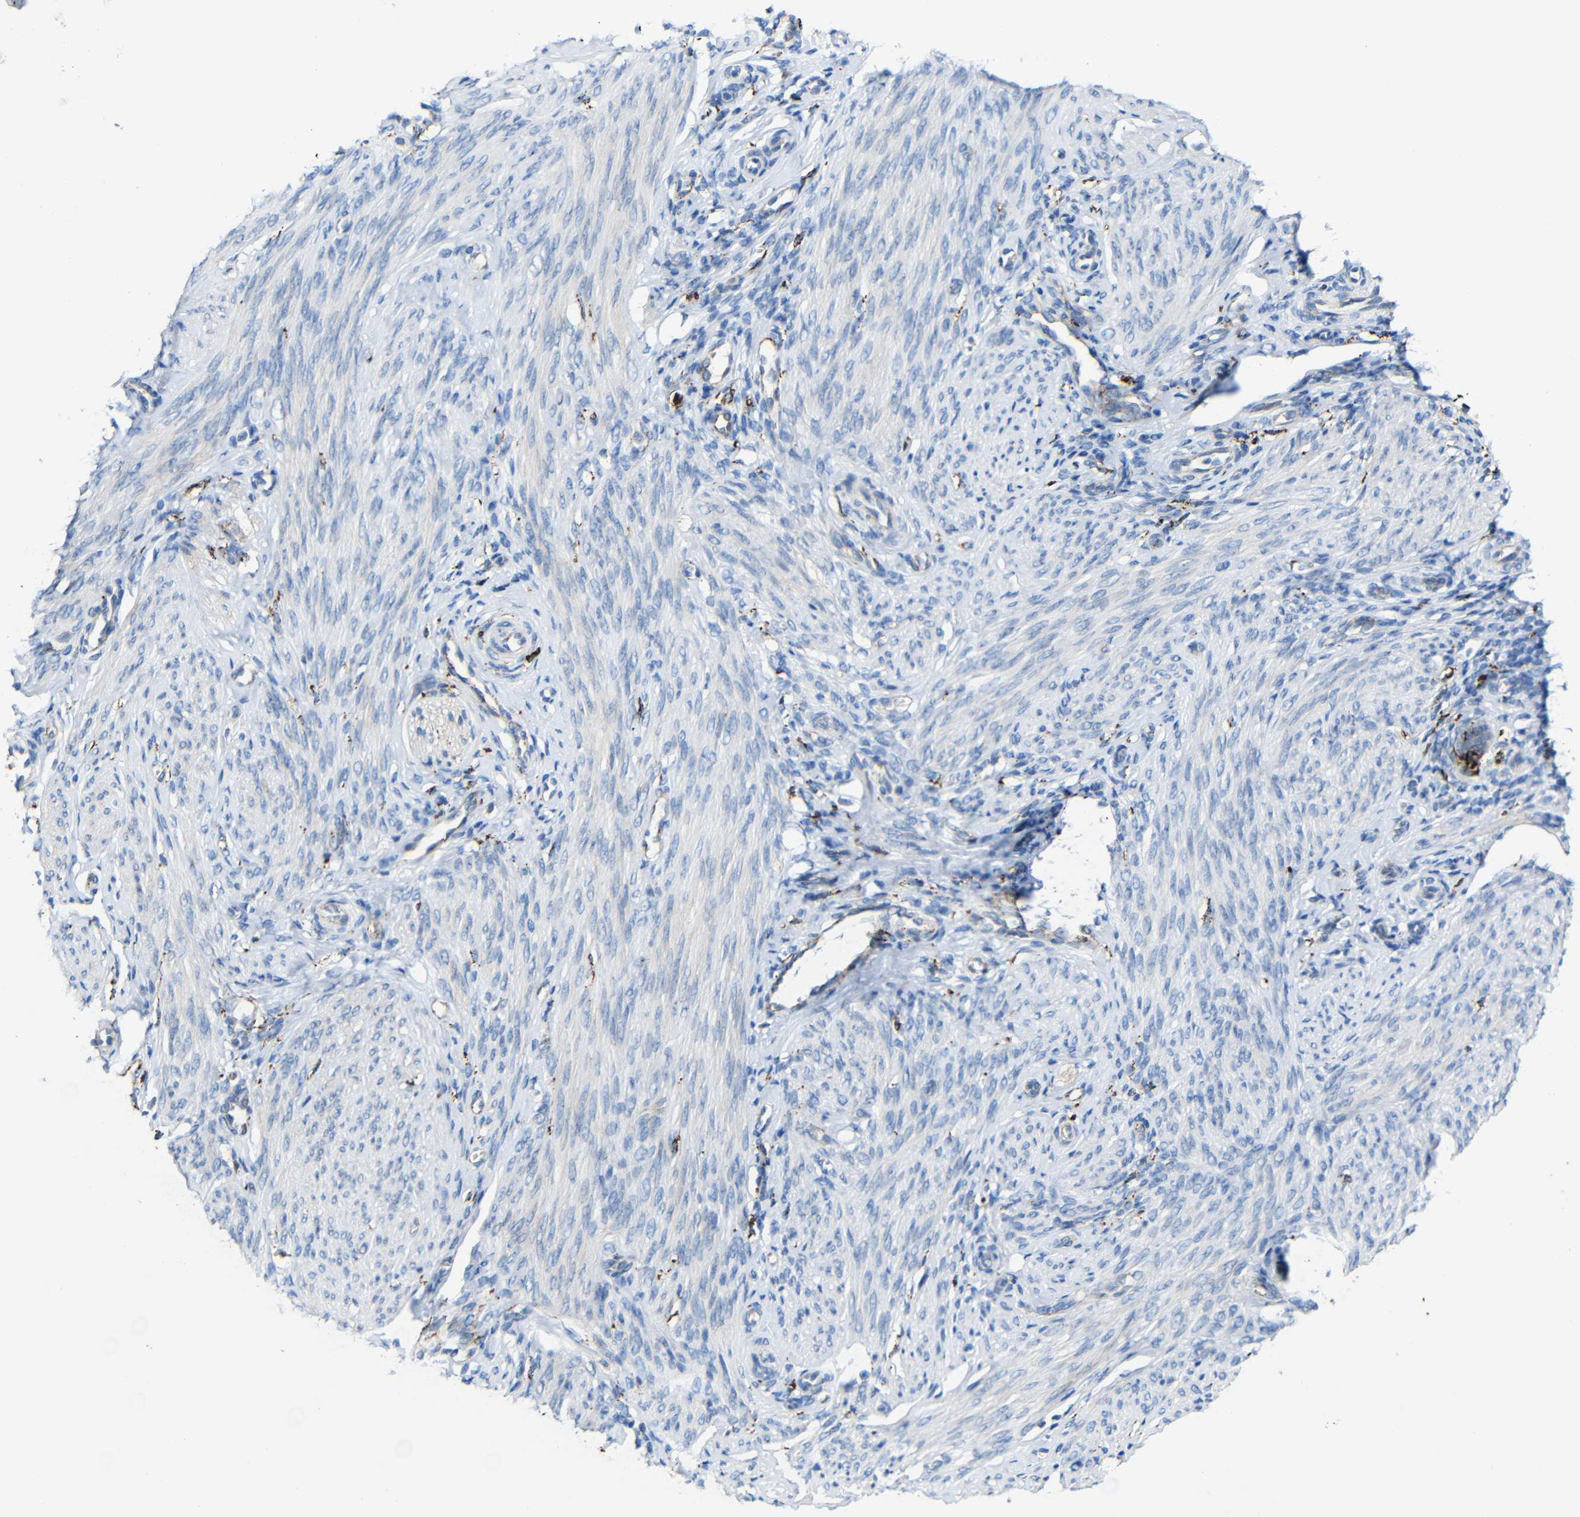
{"staining": {"intensity": "strong", "quantity": "<25%", "location": "cytoplasmic/membranous"}, "tissue": "endometrium", "cell_type": "Cells in endometrial stroma", "image_type": "normal", "snomed": [{"axis": "morphology", "description": "Normal tissue, NOS"}, {"axis": "topography", "description": "Endometrium"}], "caption": "Endometrium stained for a protein (brown) demonstrates strong cytoplasmic/membranous positive expression in about <25% of cells in endometrial stroma.", "gene": "HLA", "patient": {"sex": "female", "age": 27}}